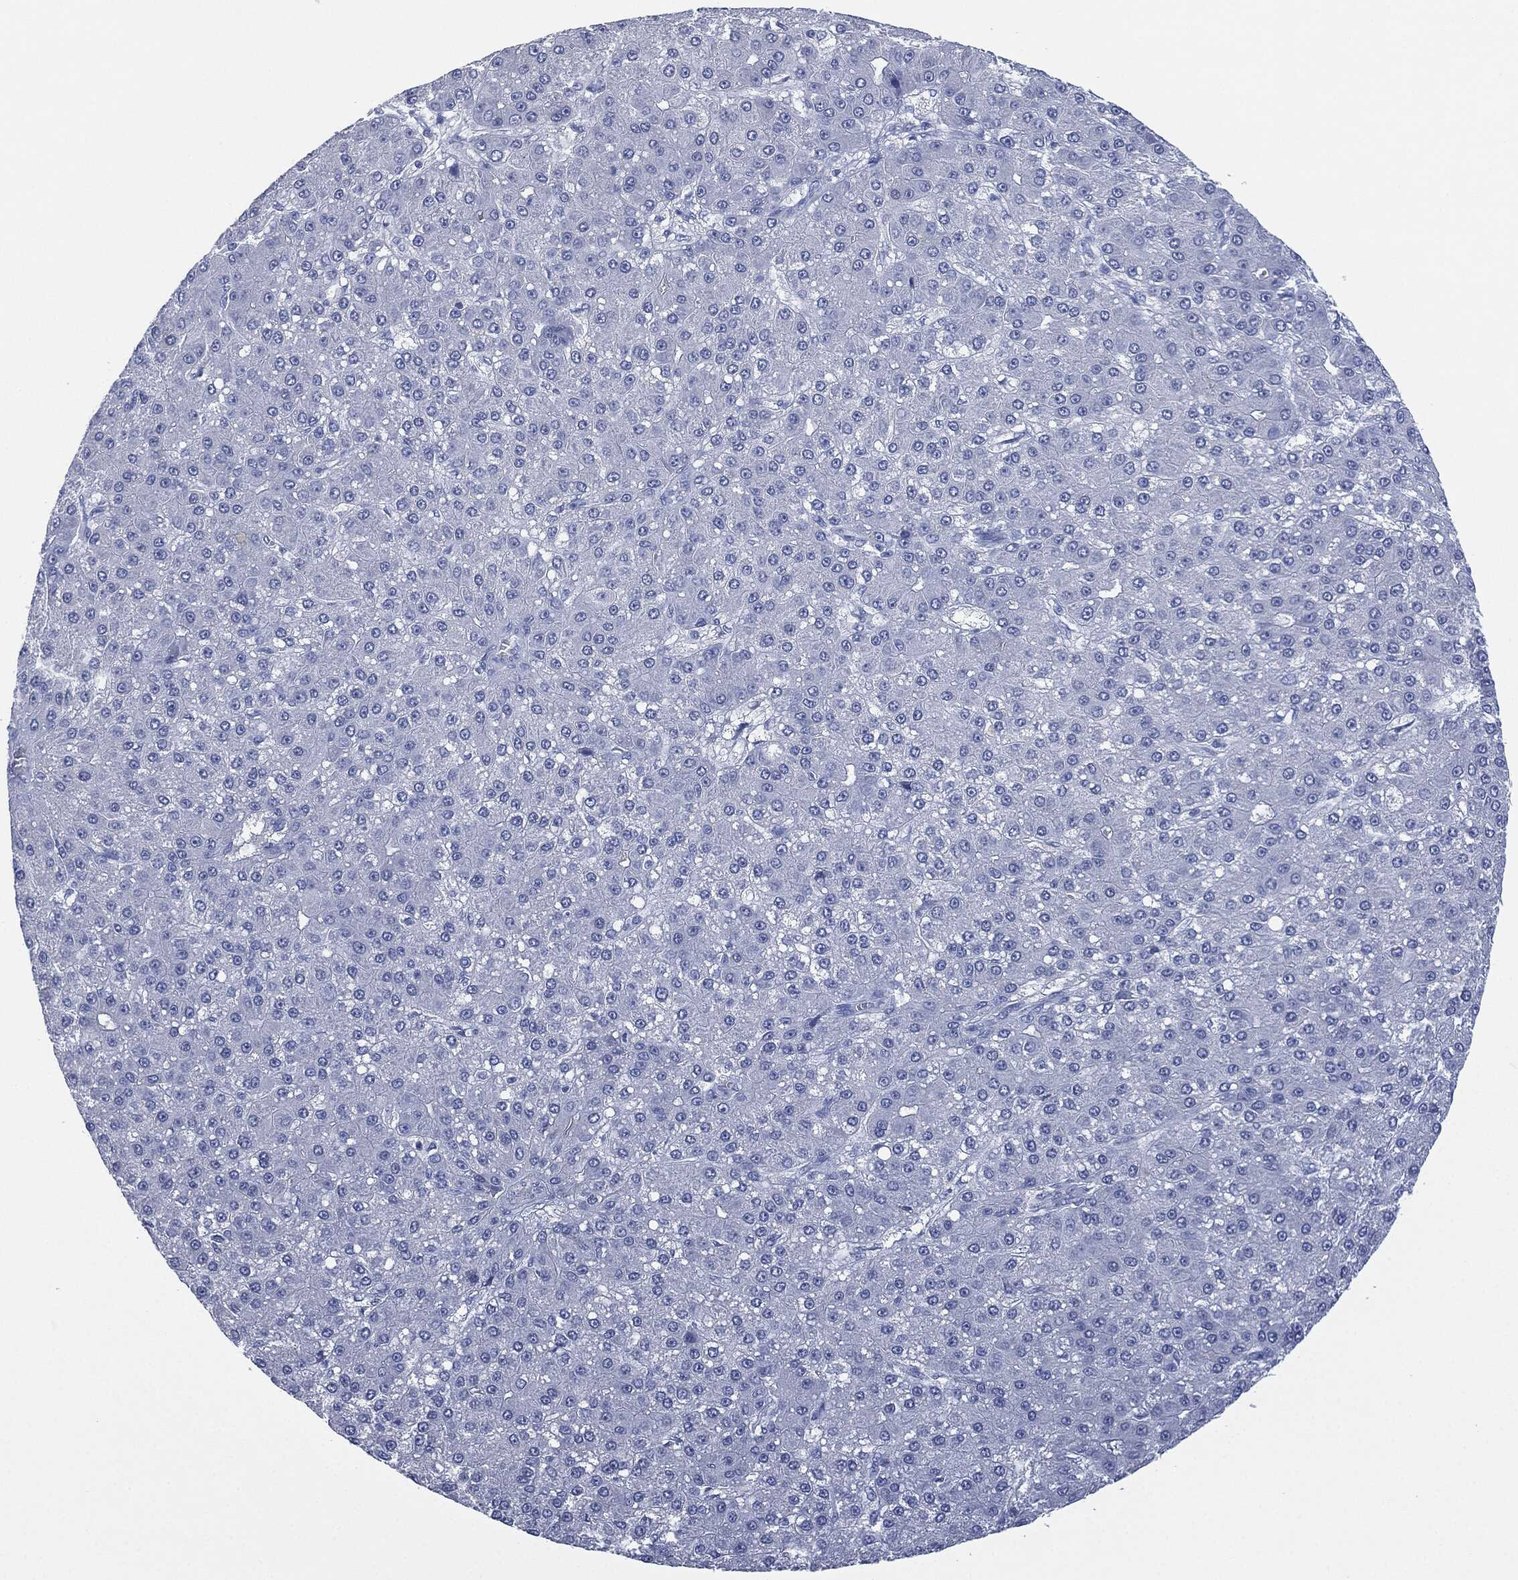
{"staining": {"intensity": "negative", "quantity": "none", "location": "none"}, "tissue": "liver cancer", "cell_type": "Tumor cells", "image_type": "cancer", "snomed": [{"axis": "morphology", "description": "Carcinoma, Hepatocellular, NOS"}, {"axis": "topography", "description": "Liver"}], "caption": "A high-resolution image shows immunohistochemistry staining of liver hepatocellular carcinoma, which shows no significant expression in tumor cells.", "gene": "MUC16", "patient": {"sex": "male", "age": 67}}